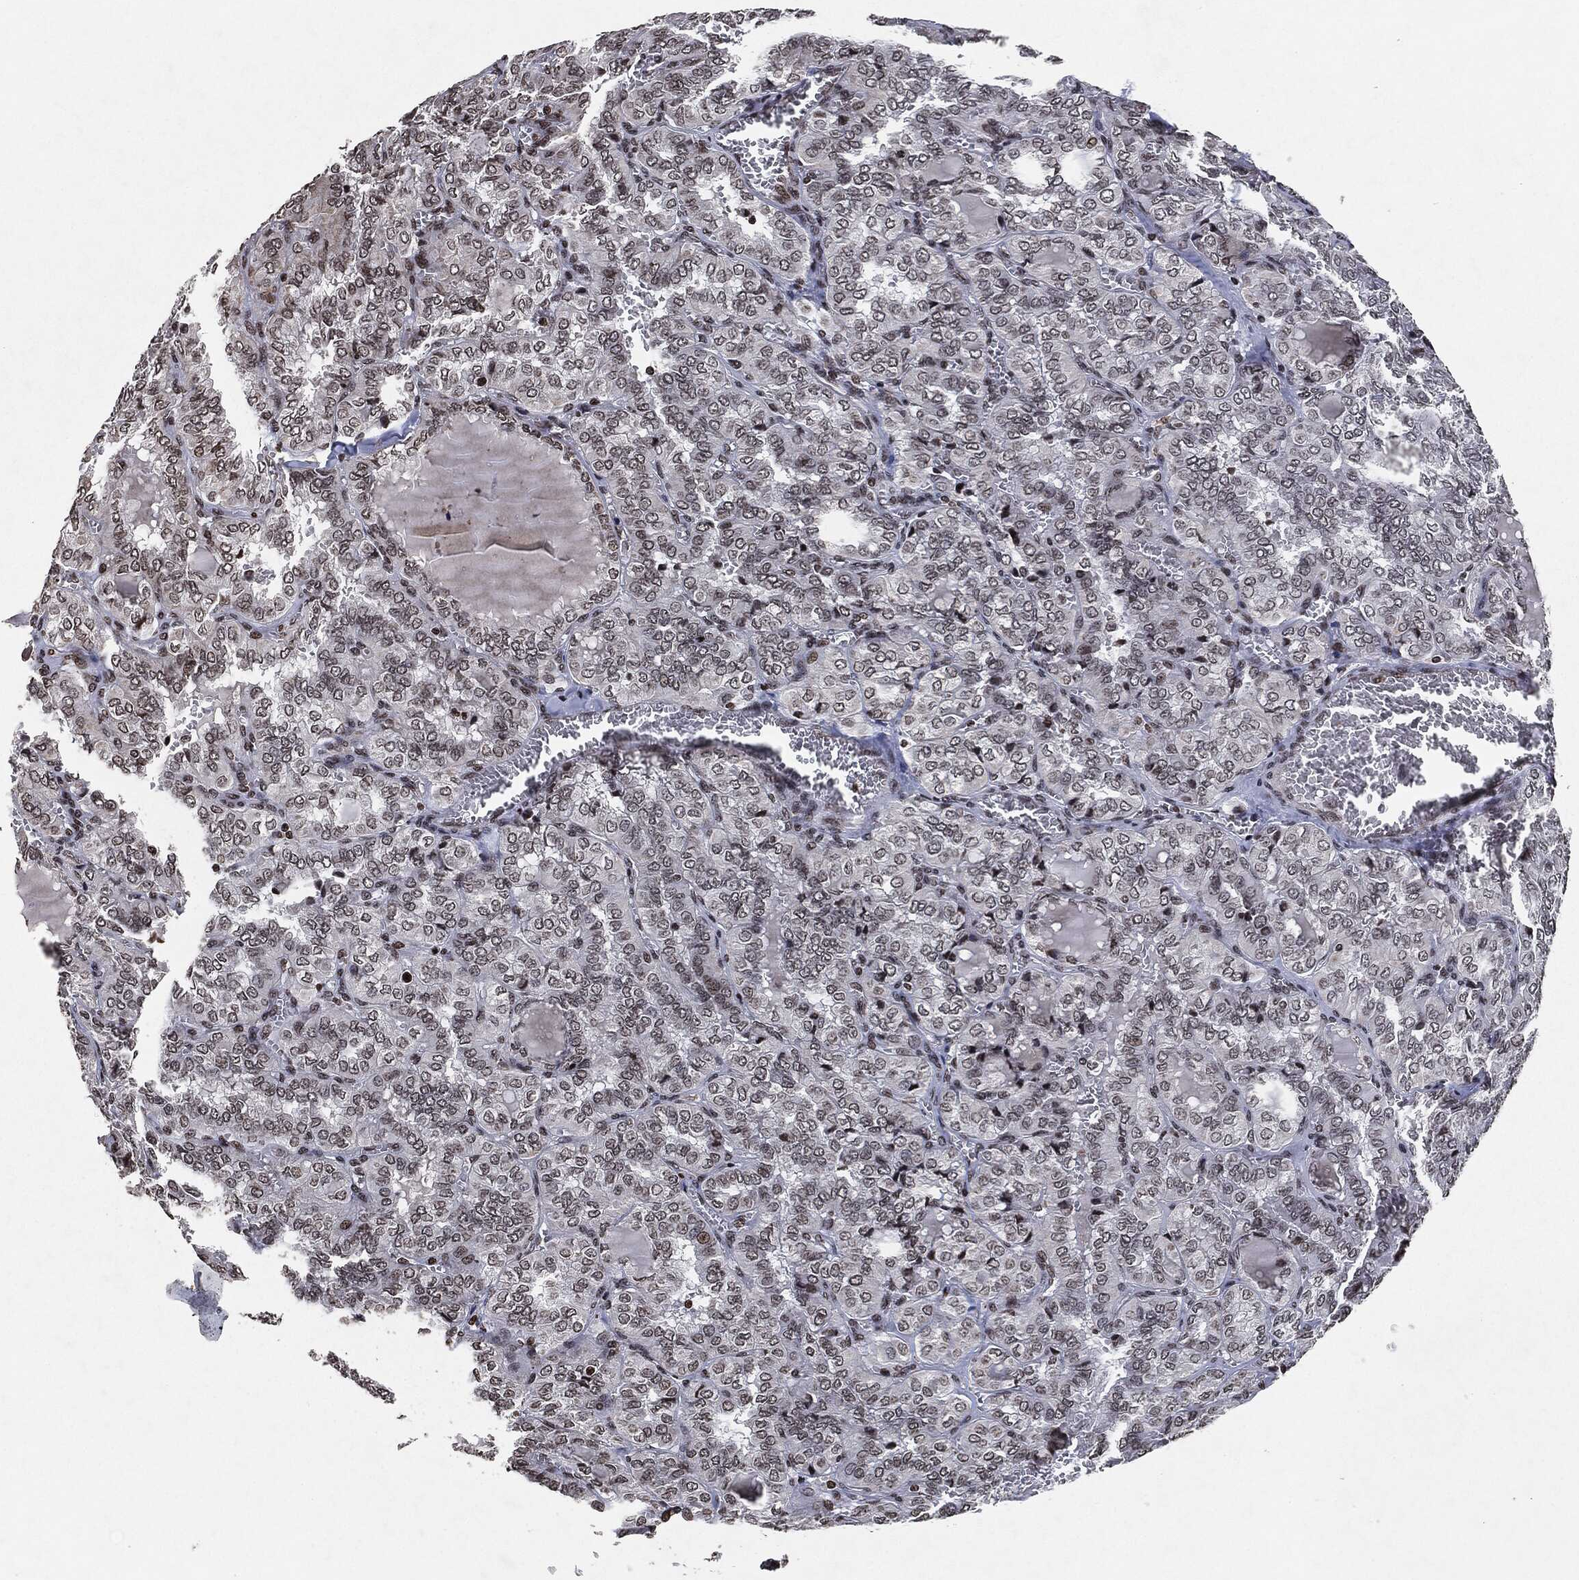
{"staining": {"intensity": "moderate", "quantity": "<25%", "location": "nuclear"}, "tissue": "thyroid cancer", "cell_type": "Tumor cells", "image_type": "cancer", "snomed": [{"axis": "morphology", "description": "Papillary adenocarcinoma, NOS"}, {"axis": "topography", "description": "Thyroid gland"}], "caption": "The immunohistochemical stain highlights moderate nuclear positivity in tumor cells of thyroid papillary adenocarcinoma tissue.", "gene": "JUN", "patient": {"sex": "female", "age": 41}}